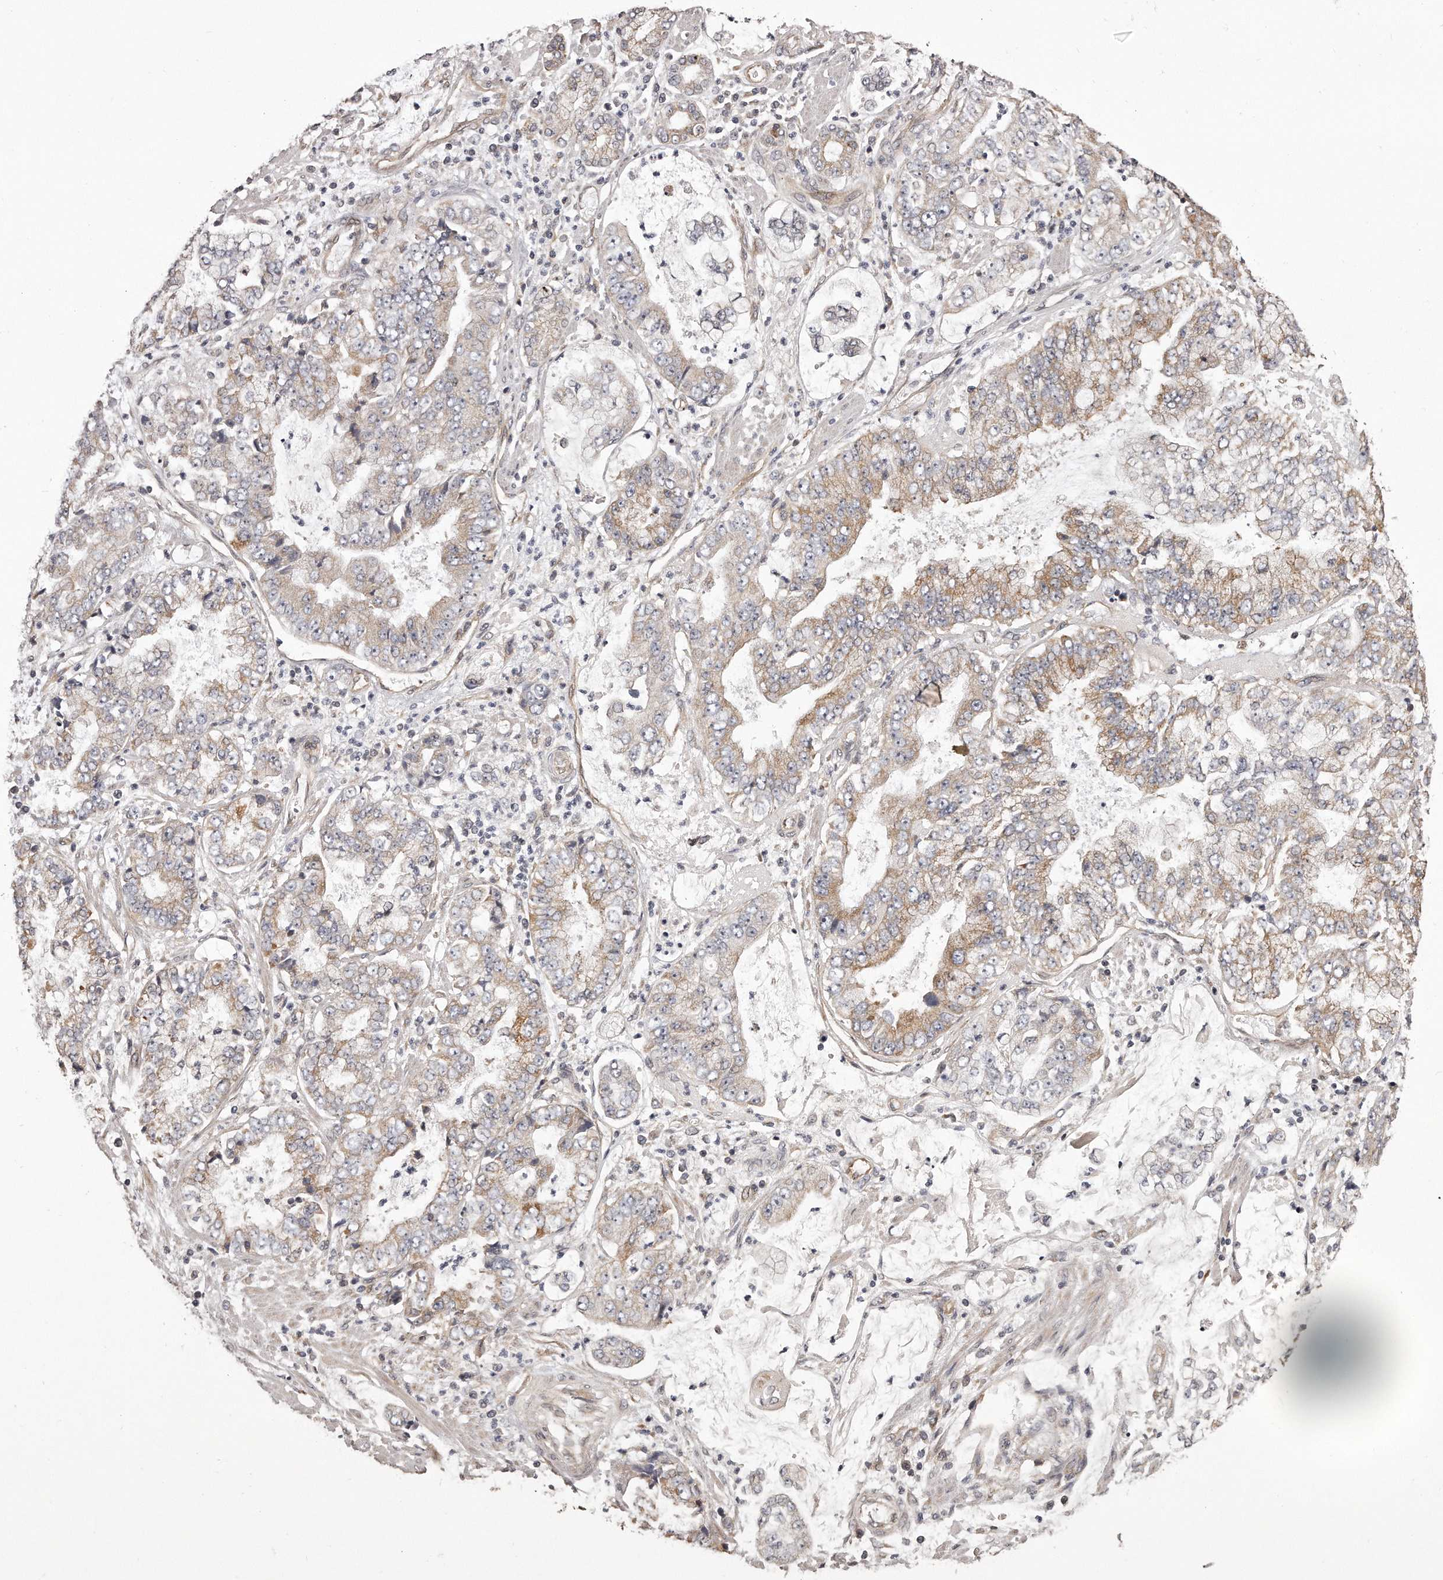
{"staining": {"intensity": "moderate", "quantity": "<25%", "location": "cytoplasmic/membranous"}, "tissue": "stomach cancer", "cell_type": "Tumor cells", "image_type": "cancer", "snomed": [{"axis": "morphology", "description": "Adenocarcinoma, NOS"}, {"axis": "topography", "description": "Stomach"}], "caption": "High-power microscopy captured an immunohistochemistry (IHC) photomicrograph of stomach adenocarcinoma, revealing moderate cytoplasmic/membranous staining in approximately <25% of tumor cells. The protein of interest is stained brown, and the nuclei are stained in blue (DAB (3,3'-diaminobenzidine) IHC with brightfield microscopy, high magnification).", "gene": "TRAPPC14", "patient": {"sex": "male", "age": 76}}